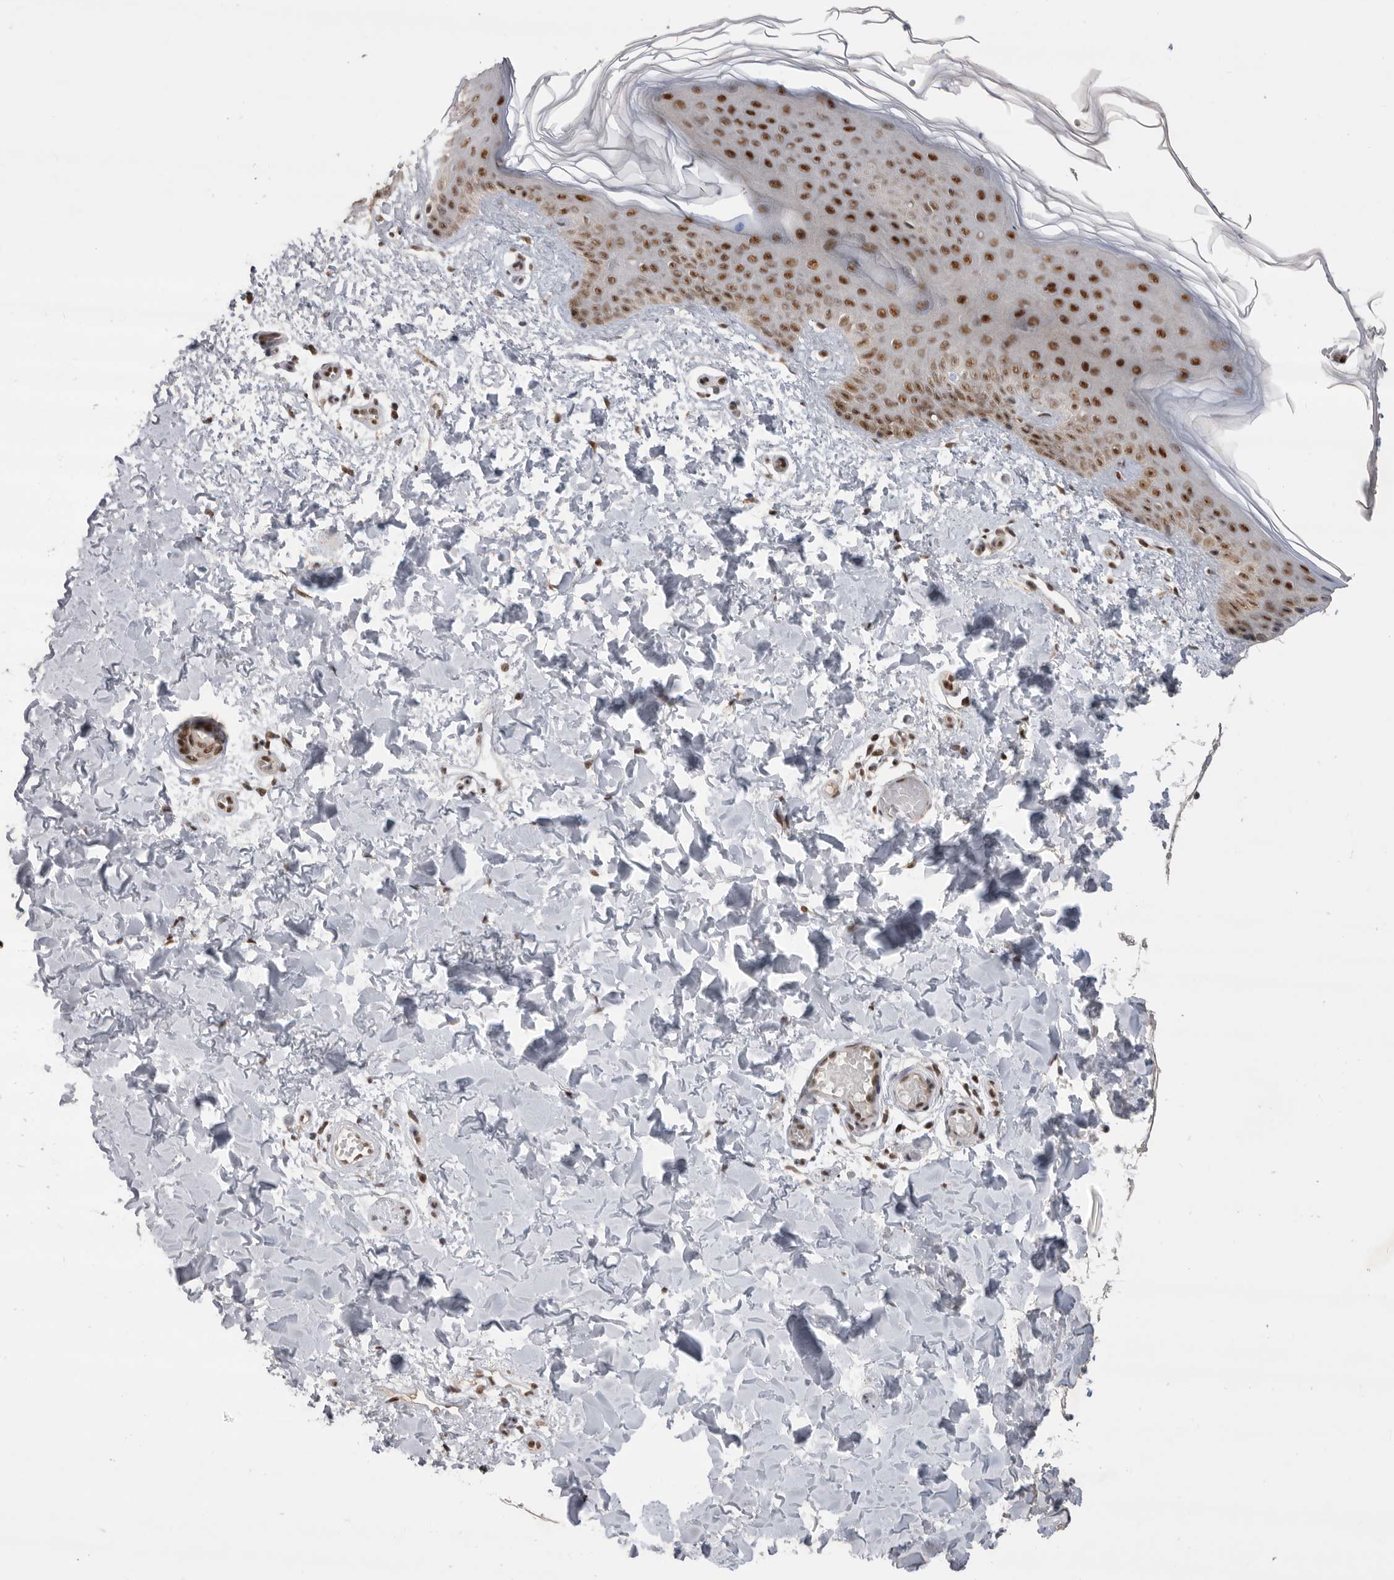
{"staining": {"intensity": "strong", "quantity": ">75%", "location": "nuclear"}, "tissue": "skin", "cell_type": "Fibroblasts", "image_type": "normal", "snomed": [{"axis": "morphology", "description": "Normal tissue, NOS"}, {"axis": "morphology", "description": "Neoplasm, benign, NOS"}, {"axis": "topography", "description": "Skin"}, {"axis": "topography", "description": "Soft tissue"}], "caption": "Immunohistochemistry (DAB (3,3'-diaminobenzidine)) staining of unremarkable human skin shows strong nuclear protein positivity in approximately >75% of fibroblasts. (Stains: DAB (3,3'-diaminobenzidine) in brown, nuclei in blue, Microscopy: brightfield microscopy at high magnification).", "gene": "ZNF830", "patient": {"sex": "male", "age": 26}}